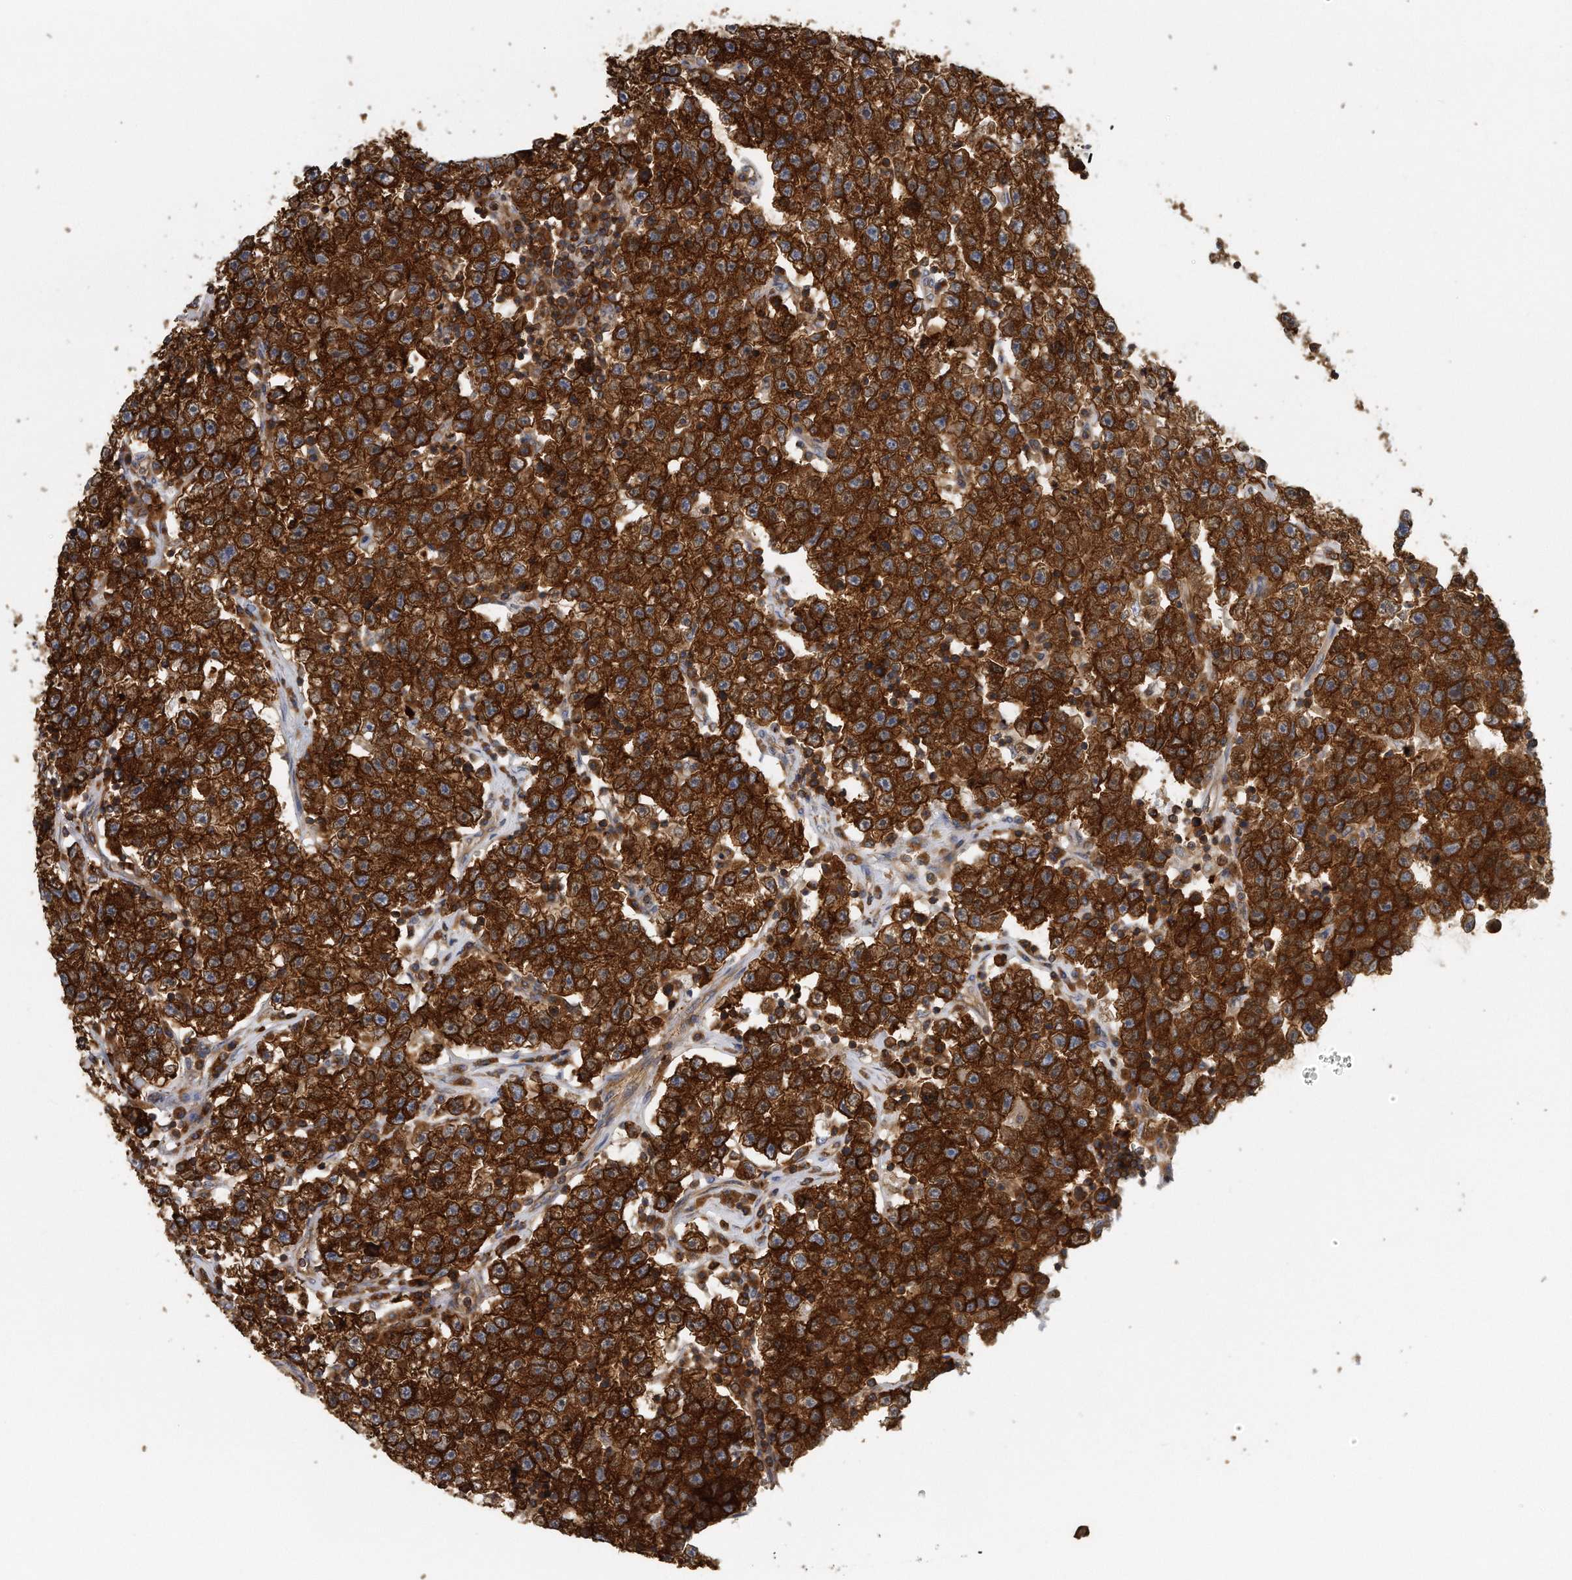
{"staining": {"intensity": "strong", "quantity": ">75%", "location": "cytoplasmic/membranous"}, "tissue": "testis cancer", "cell_type": "Tumor cells", "image_type": "cancer", "snomed": [{"axis": "morphology", "description": "Seminoma, NOS"}, {"axis": "topography", "description": "Testis"}], "caption": "Brown immunohistochemical staining in seminoma (testis) reveals strong cytoplasmic/membranous staining in approximately >75% of tumor cells. (DAB (3,3'-diaminobenzidine) = brown stain, brightfield microscopy at high magnification).", "gene": "EIF3I", "patient": {"sex": "male", "age": 22}}